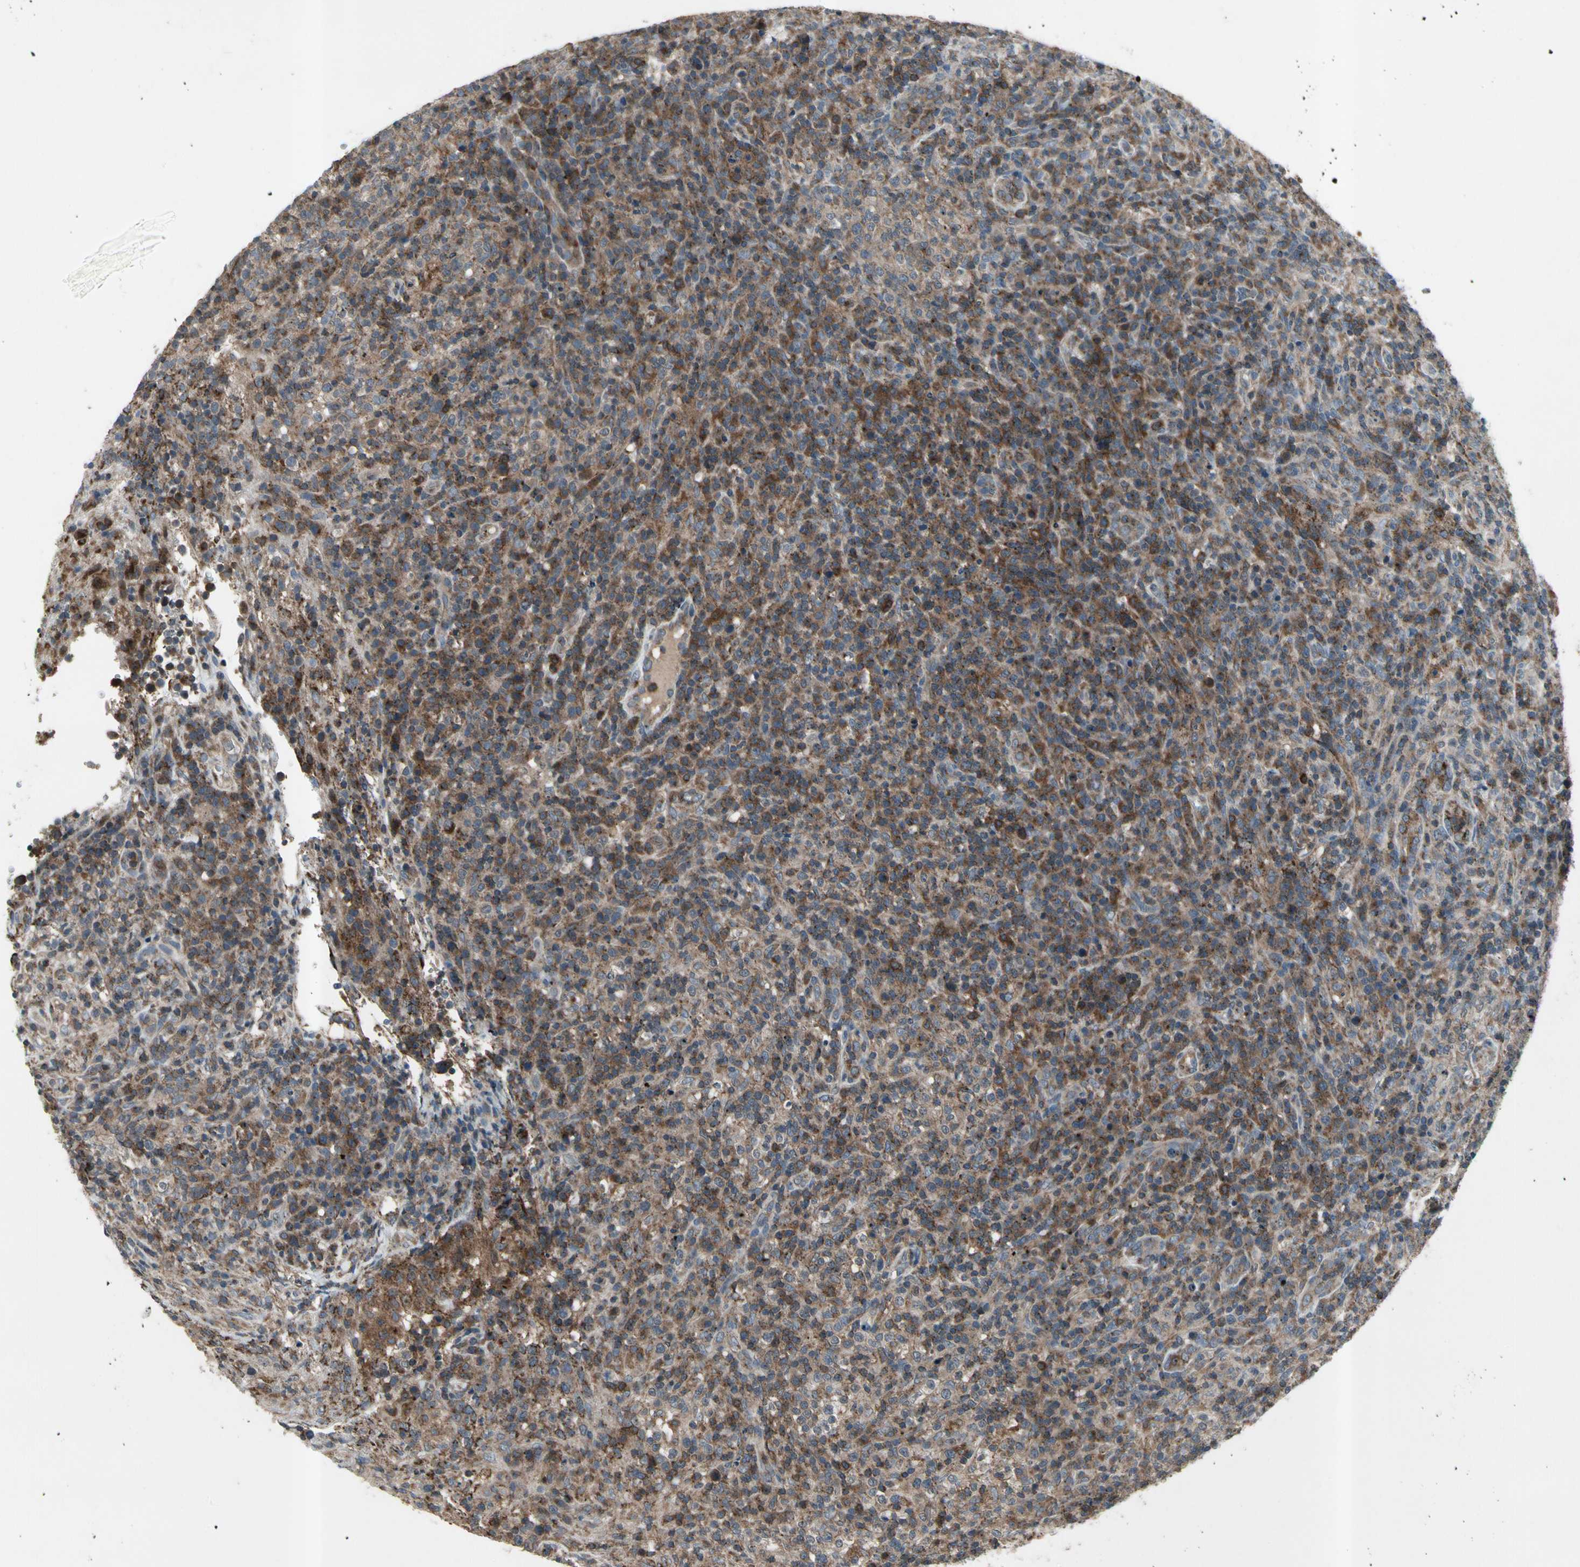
{"staining": {"intensity": "moderate", "quantity": ">75%", "location": "cytoplasmic/membranous"}, "tissue": "lymphoma", "cell_type": "Tumor cells", "image_type": "cancer", "snomed": [{"axis": "morphology", "description": "Malignant lymphoma, non-Hodgkin's type, High grade"}, {"axis": "topography", "description": "Lymph node"}], "caption": "Immunohistochemical staining of human lymphoma displays medium levels of moderate cytoplasmic/membranous staining in approximately >75% of tumor cells.", "gene": "NMI", "patient": {"sex": "female", "age": 76}}